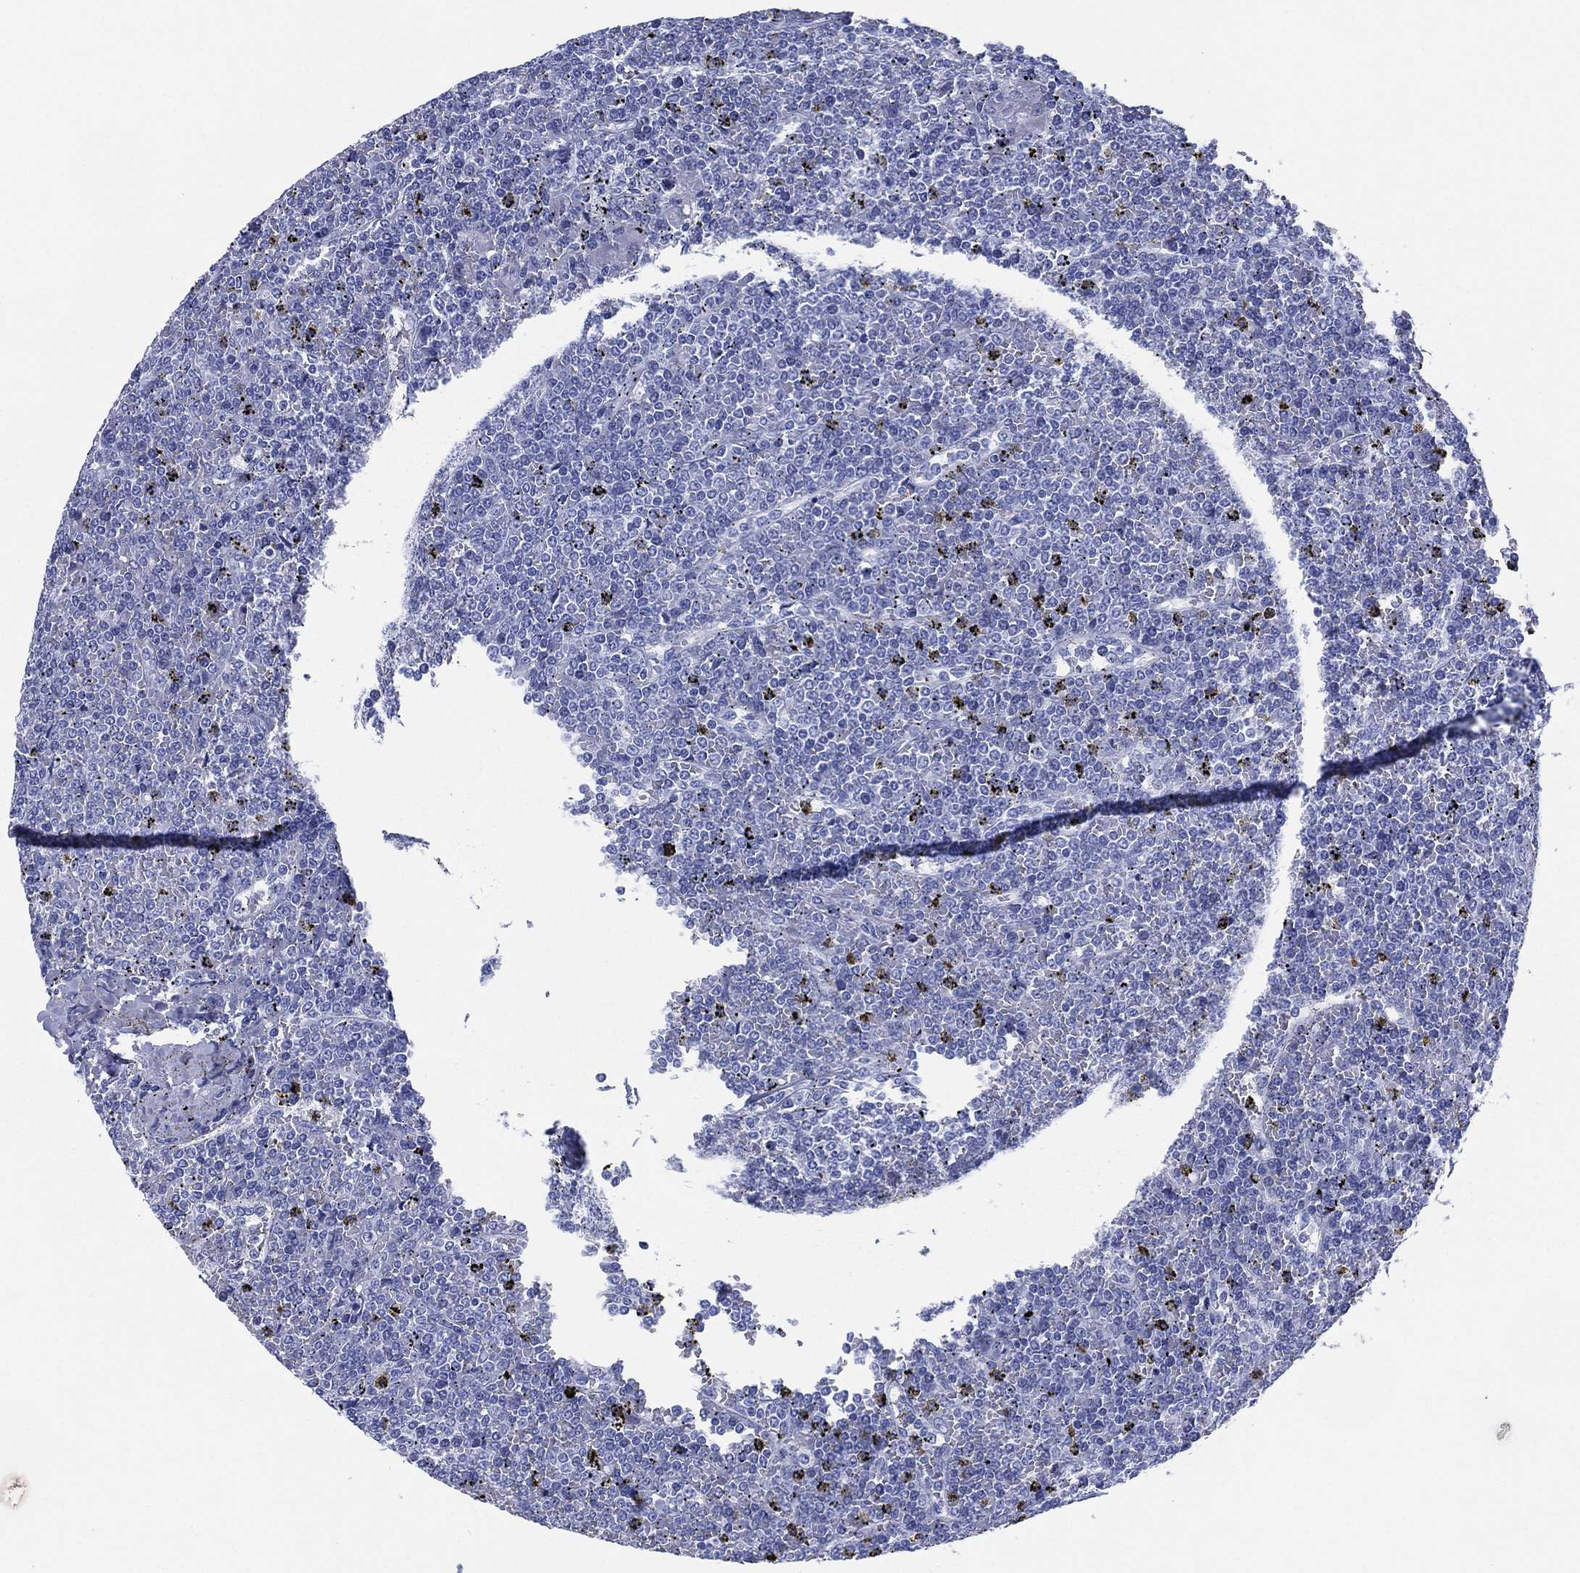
{"staining": {"intensity": "negative", "quantity": "none", "location": "none"}, "tissue": "lymphoma", "cell_type": "Tumor cells", "image_type": "cancer", "snomed": [{"axis": "morphology", "description": "Malignant lymphoma, non-Hodgkin's type, Low grade"}, {"axis": "topography", "description": "Spleen"}], "caption": "Immunohistochemistry (IHC) of lymphoma displays no expression in tumor cells. (Stains: DAB immunohistochemistry (IHC) with hematoxylin counter stain, Microscopy: brightfield microscopy at high magnification).", "gene": "SIGLECL1", "patient": {"sex": "female", "age": 19}}